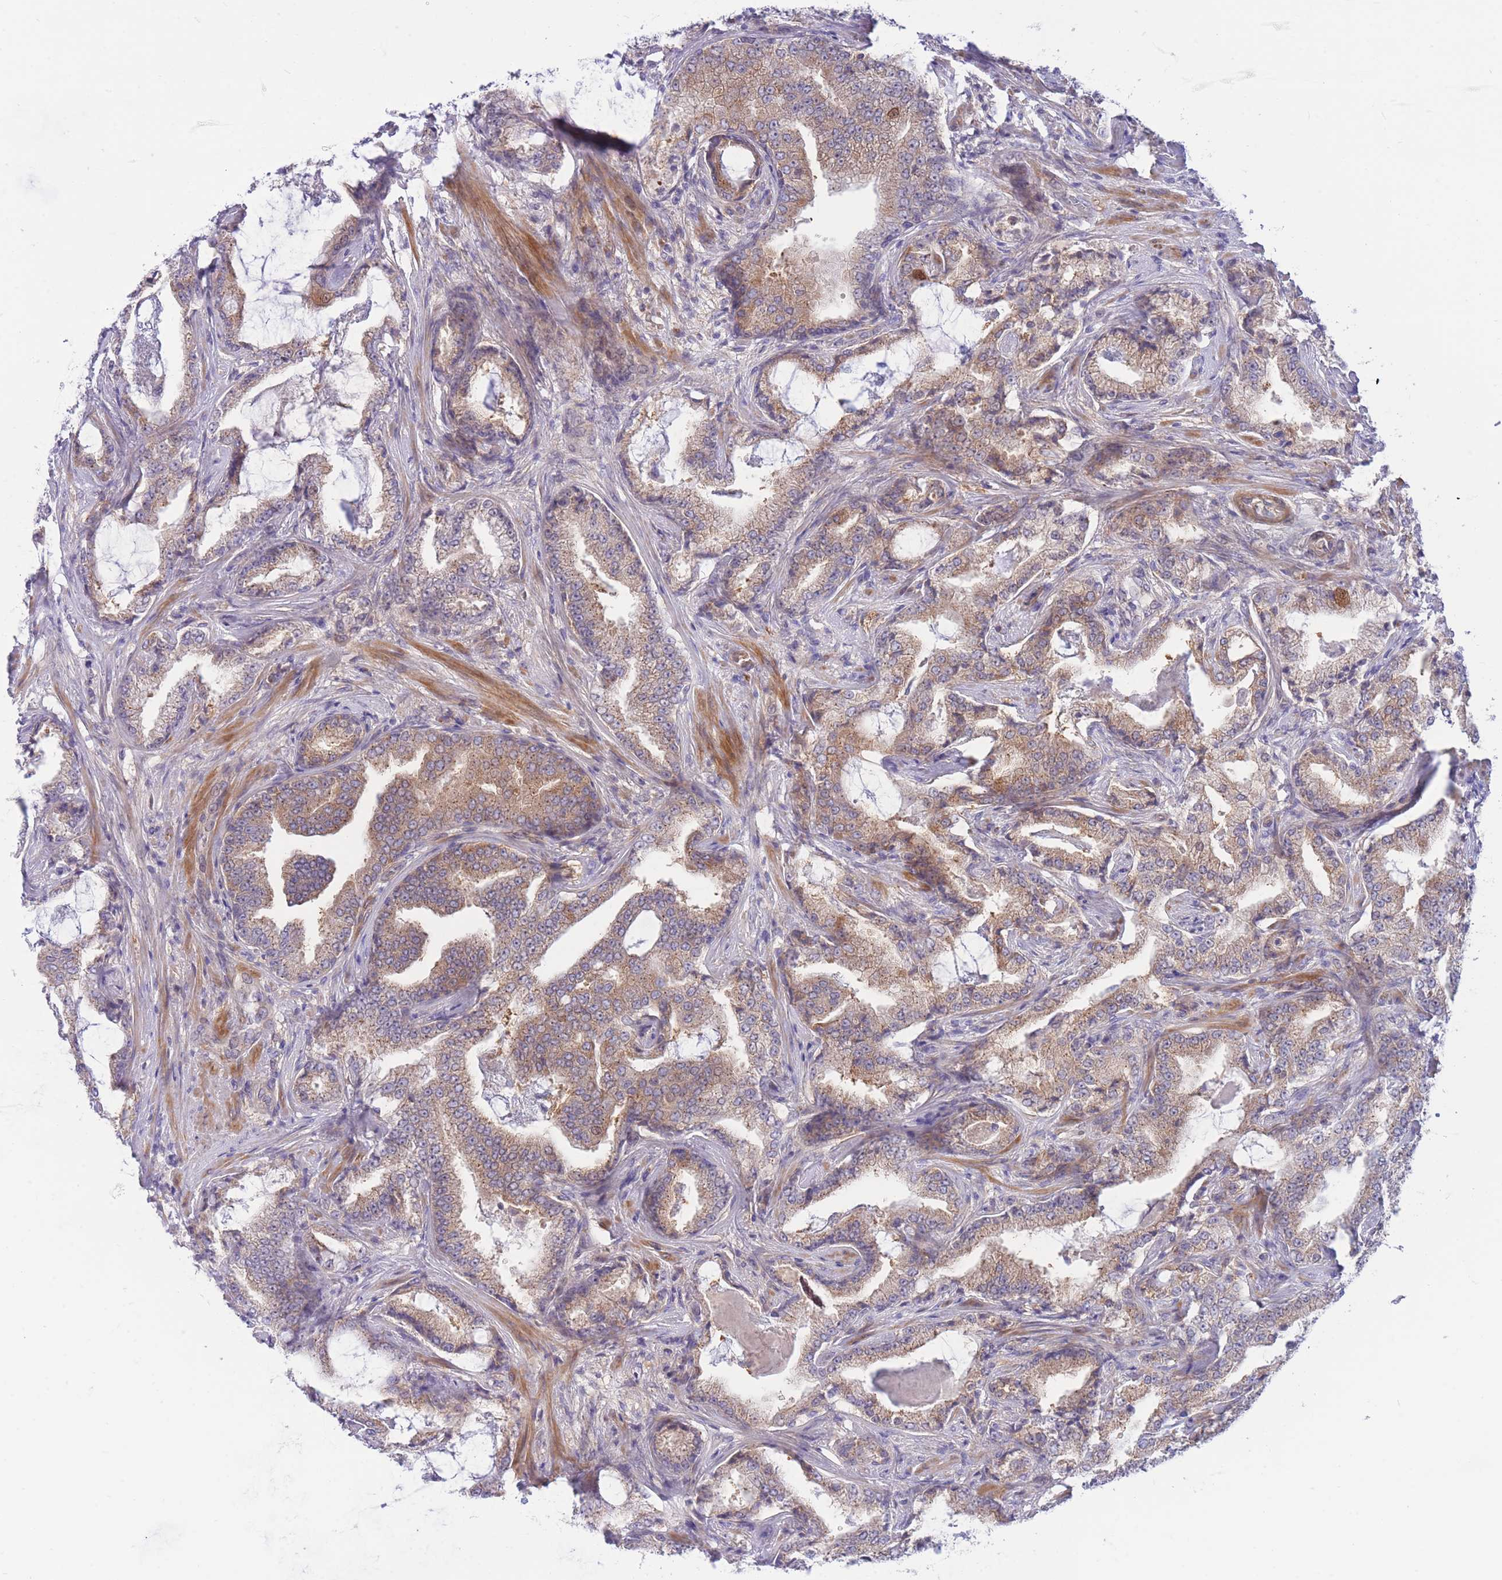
{"staining": {"intensity": "weak", "quantity": ">75%", "location": "cytoplasmic/membranous"}, "tissue": "prostate cancer", "cell_type": "Tumor cells", "image_type": "cancer", "snomed": [{"axis": "morphology", "description": "Adenocarcinoma, High grade"}, {"axis": "topography", "description": "Prostate"}], "caption": "Human prostate adenocarcinoma (high-grade) stained with a protein marker displays weak staining in tumor cells.", "gene": "APOL4", "patient": {"sex": "male", "age": 68}}